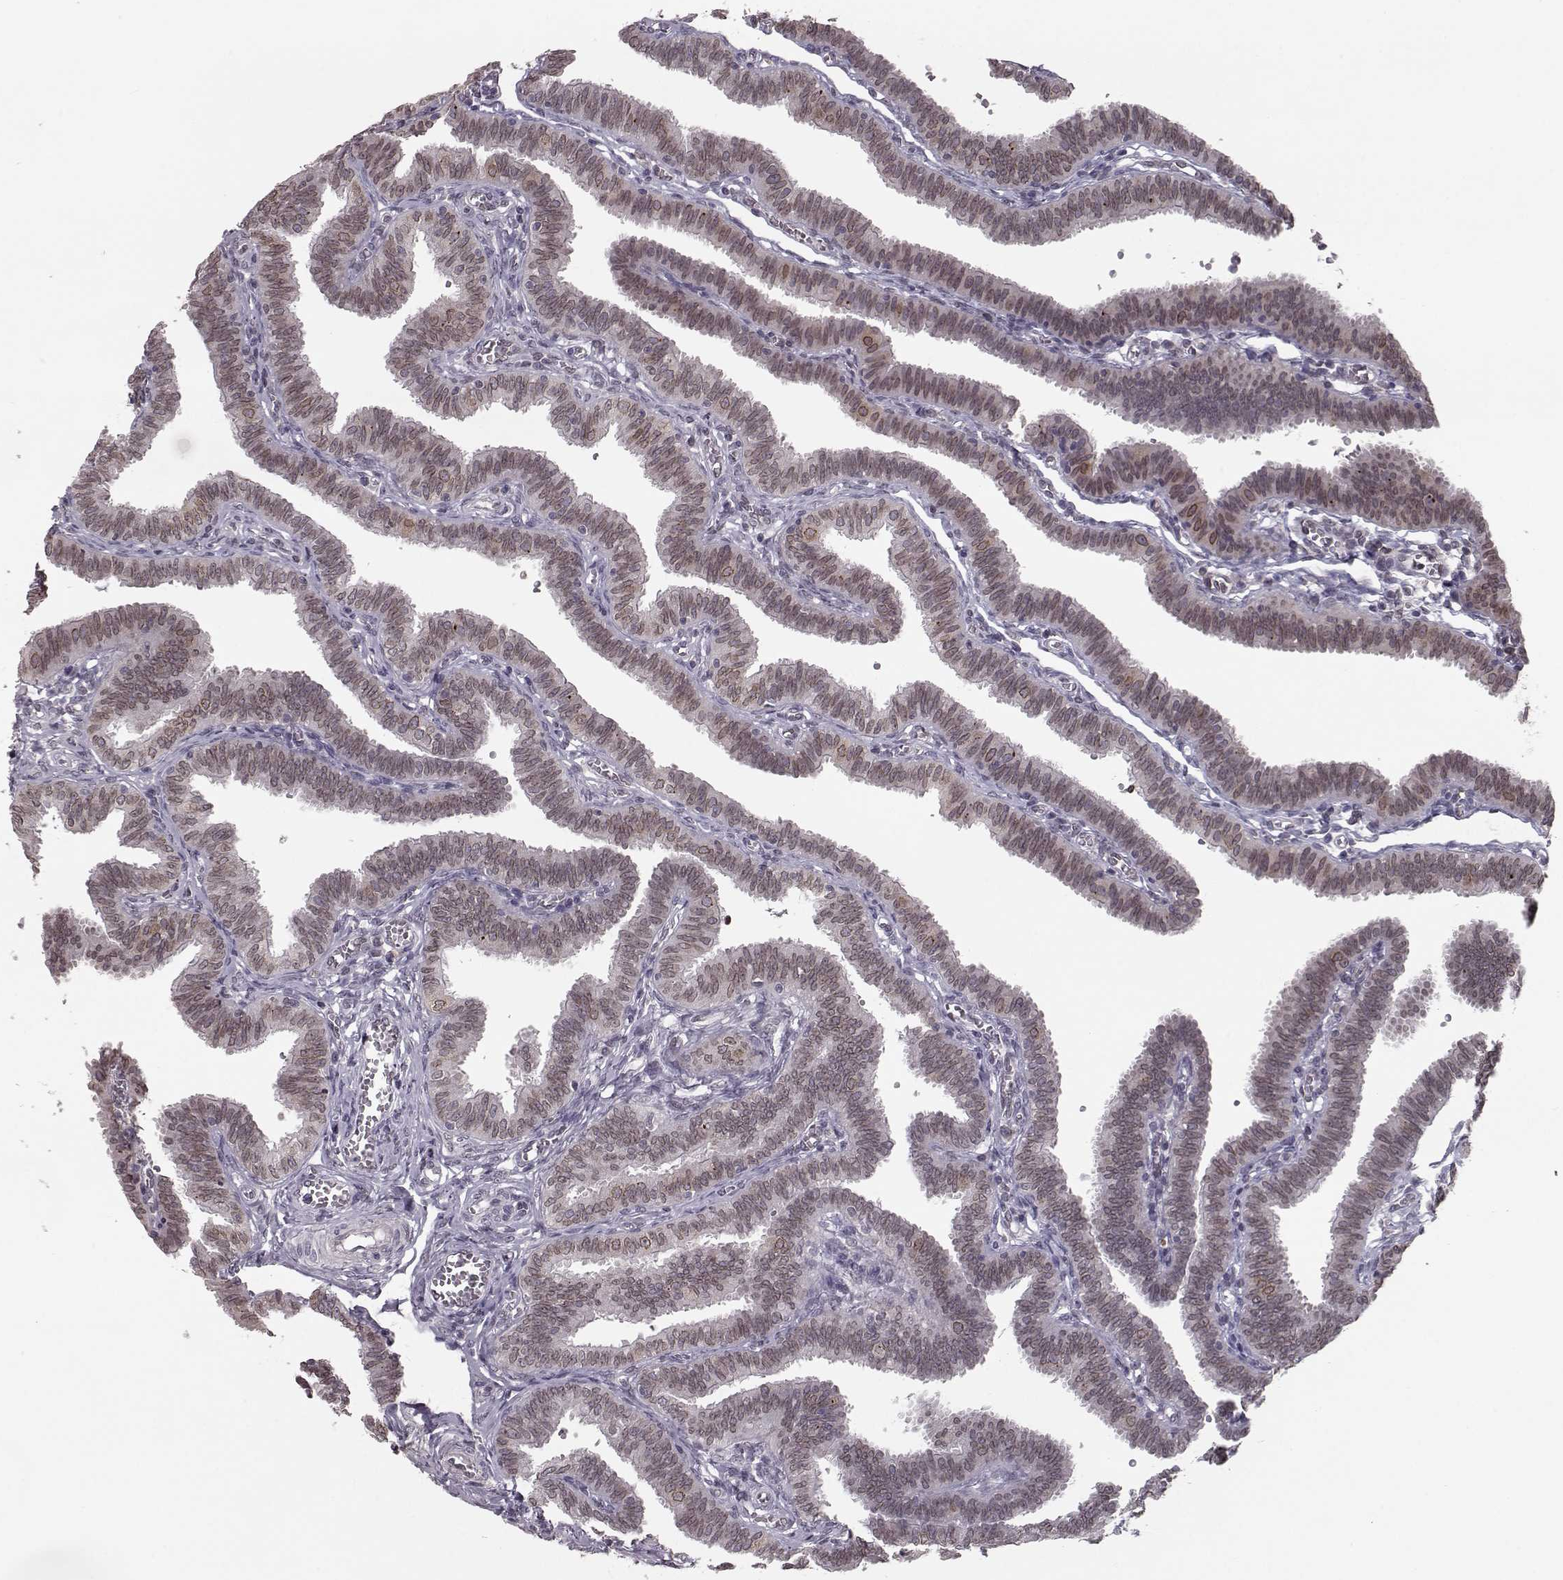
{"staining": {"intensity": "weak", "quantity": ">75%", "location": "cytoplasmic/membranous,nuclear"}, "tissue": "fallopian tube", "cell_type": "Glandular cells", "image_type": "normal", "snomed": [{"axis": "morphology", "description": "Normal tissue, NOS"}, {"axis": "topography", "description": "Fallopian tube"}], "caption": "Weak cytoplasmic/membranous,nuclear protein expression is appreciated in about >75% of glandular cells in fallopian tube.", "gene": "NUP37", "patient": {"sex": "female", "age": 25}}